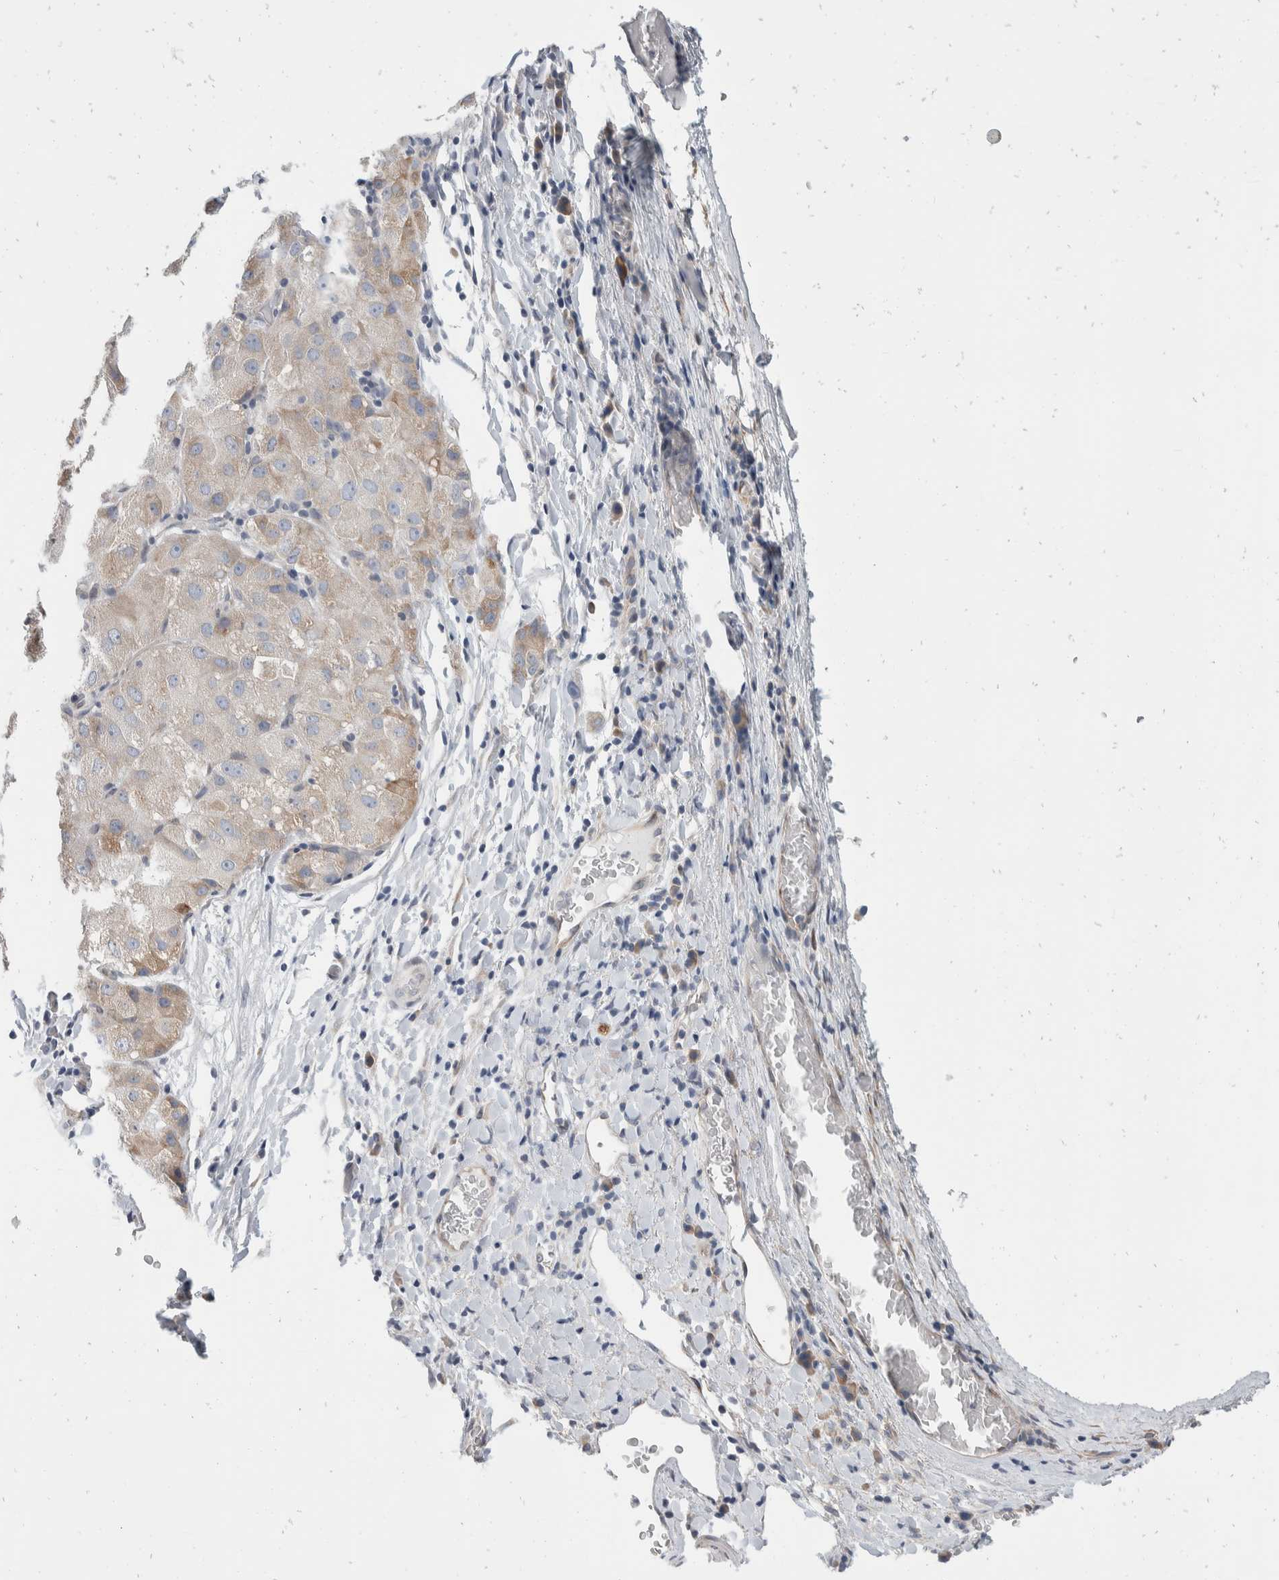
{"staining": {"intensity": "weak", "quantity": "<25%", "location": "cytoplasmic/membranous"}, "tissue": "liver cancer", "cell_type": "Tumor cells", "image_type": "cancer", "snomed": [{"axis": "morphology", "description": "Carcinoma, Hepatocellular, NOS"}, {"axis": "topography", "description": "Liver"}], "caption": "Immunohistochemistry of liver cancer (hepatocellular carcinoma) displays no positivity in tumor cells.", "gene": "TMEM245", "patient": {"sex": "male", "age": 80}}